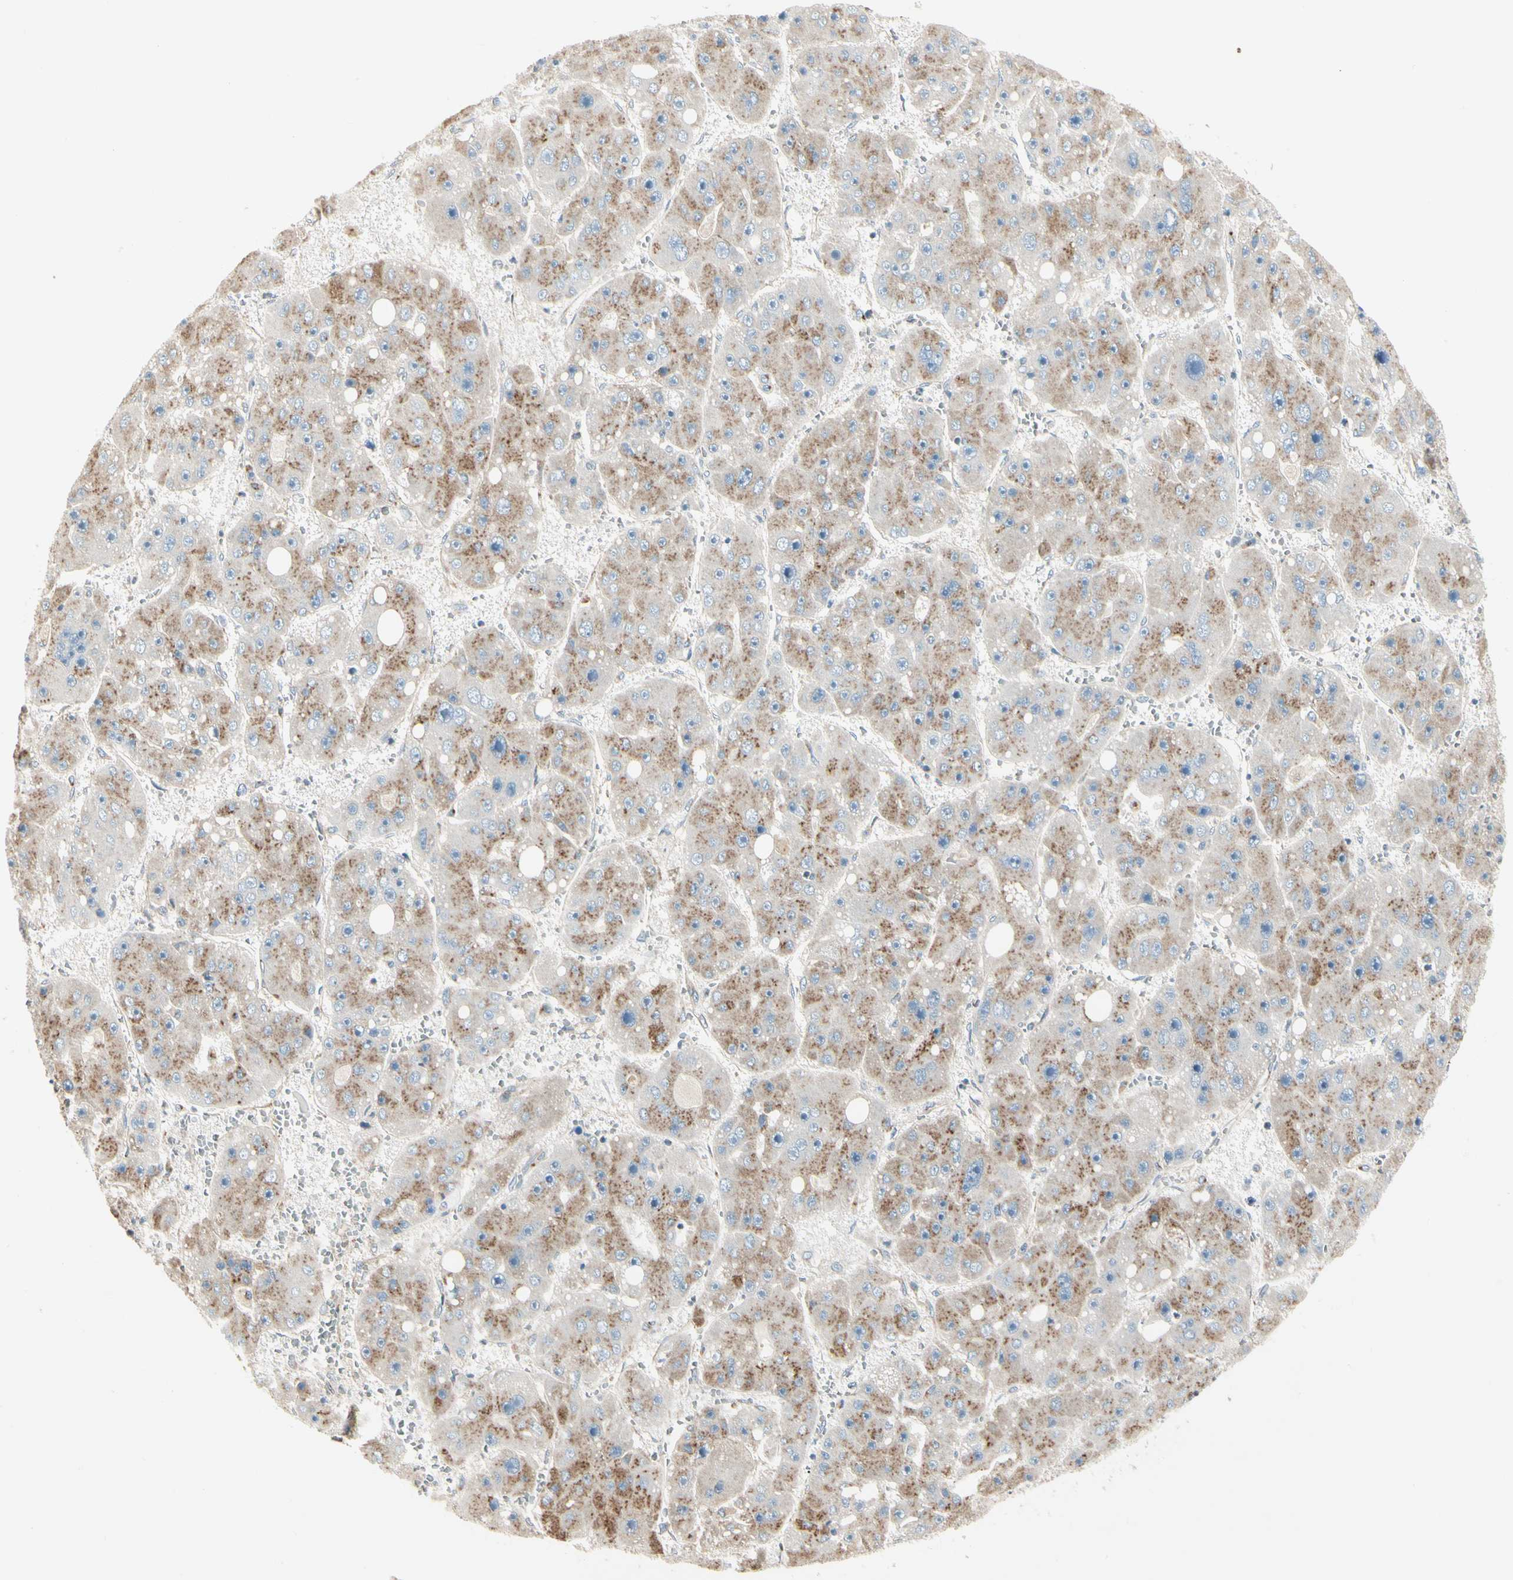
{"staining": {"intensity": "moderate", "quantity": "25%-75%", "location": "cytoplasmic/membranous"}, "tissue": "liver cancer", "cell_type": "Tumor cells", "image_type": "cancer", "snomed": [{"axis": "morphology", "description": "Carcinoma, Hepatocellular, NOS"}, {"axis": "topography", "description": "Liver"}], "caption": "Immunohistochemistry (DAB (3,3'-diaminobenzidine)) staining of liver cancer (hepatocellular carcinoma) demonstrates moderate cytoplasmic/membranous protein staining in approximately 25%-75% of tumor cells.", "gene": "ABCA3", "patient": {"sex": "female", "age": 61}}